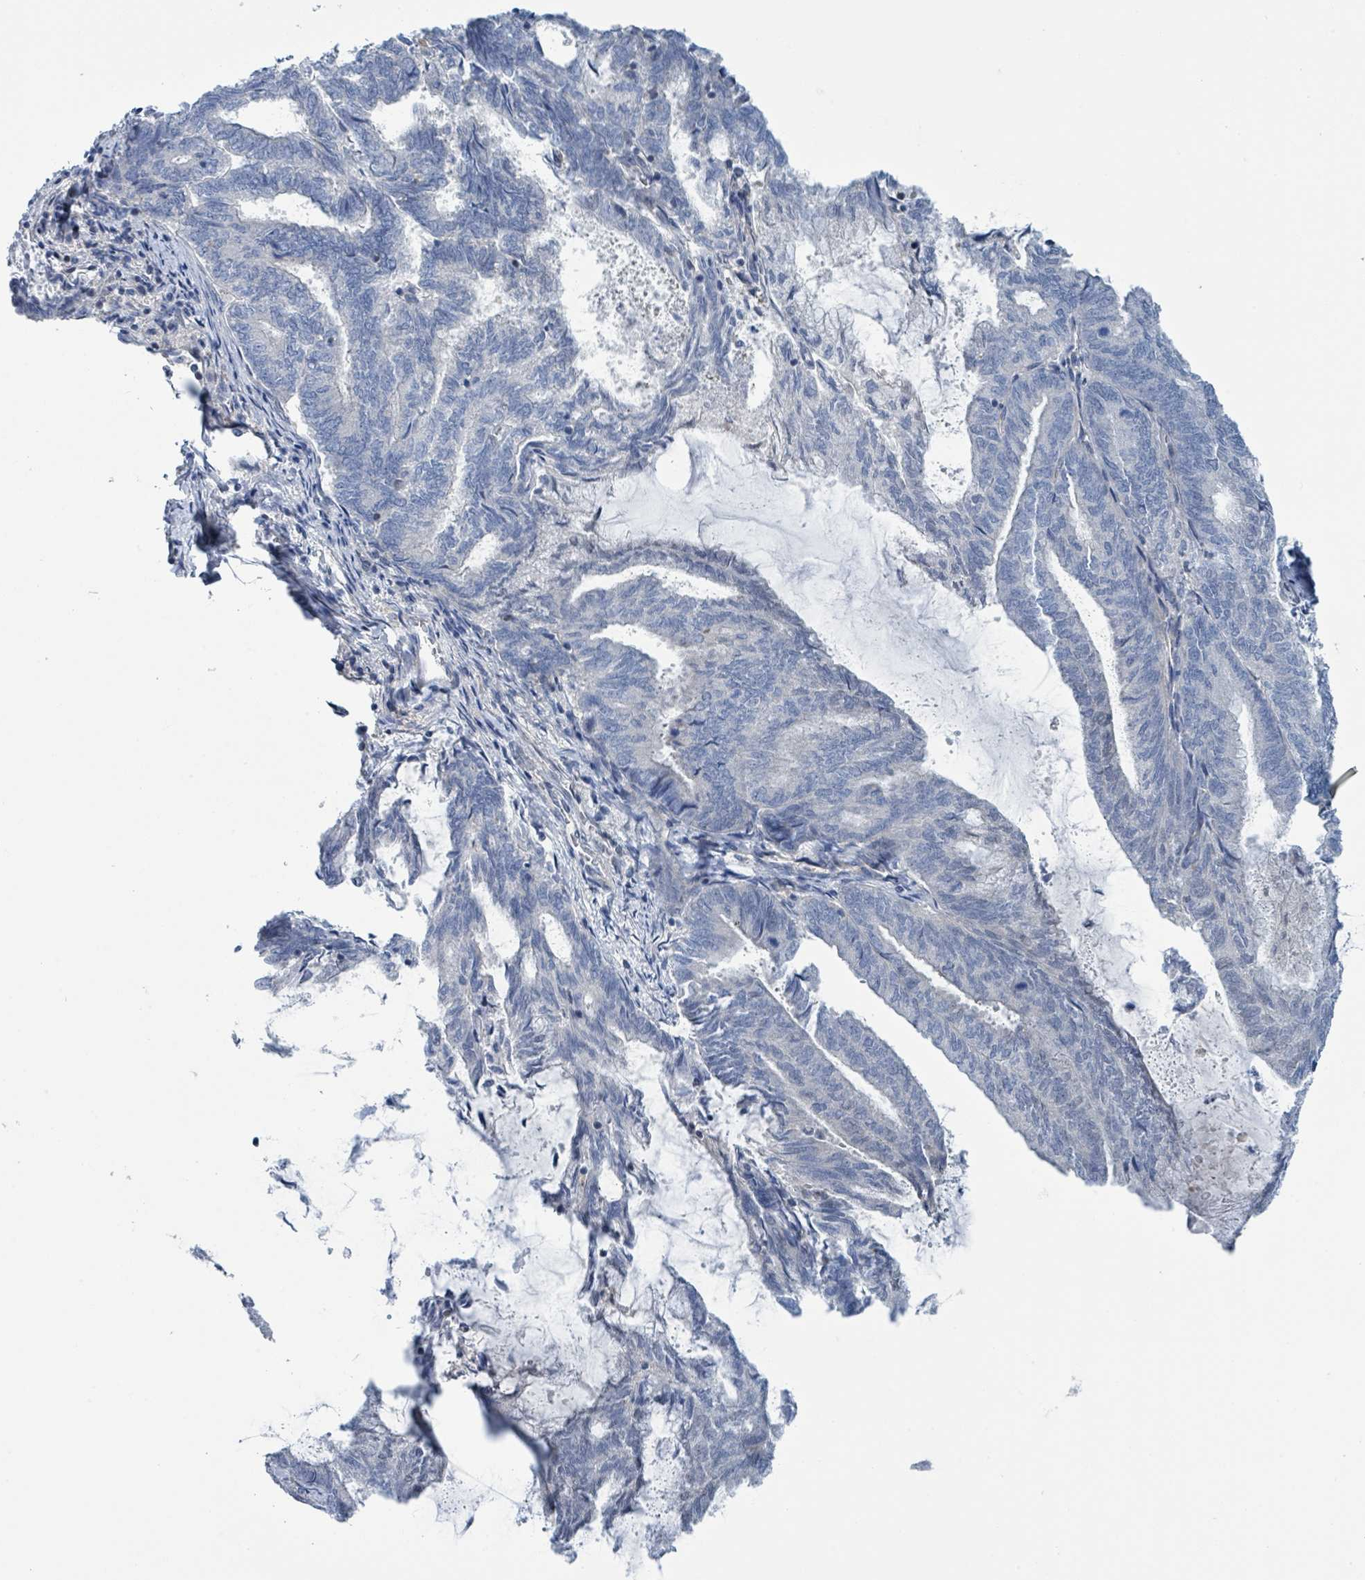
{"staining": {"intensity": "negative", "quantity": "none", "location": "none"}, "tissue": "endometrial cancer", "cell_type": "Tumor cells", "image_type": "cancer", "snomed": [{"axis": "morphology", "description": "Adenocarcinoma, NOS"}, {"axis": "topography", "description": "Endometrium"}], "caption": "The image shows no staining of tumor cells in adenocarcinoma (endometrial).", "gene": "DGKZ", "patient": {"sex": "female", "age": 80}}